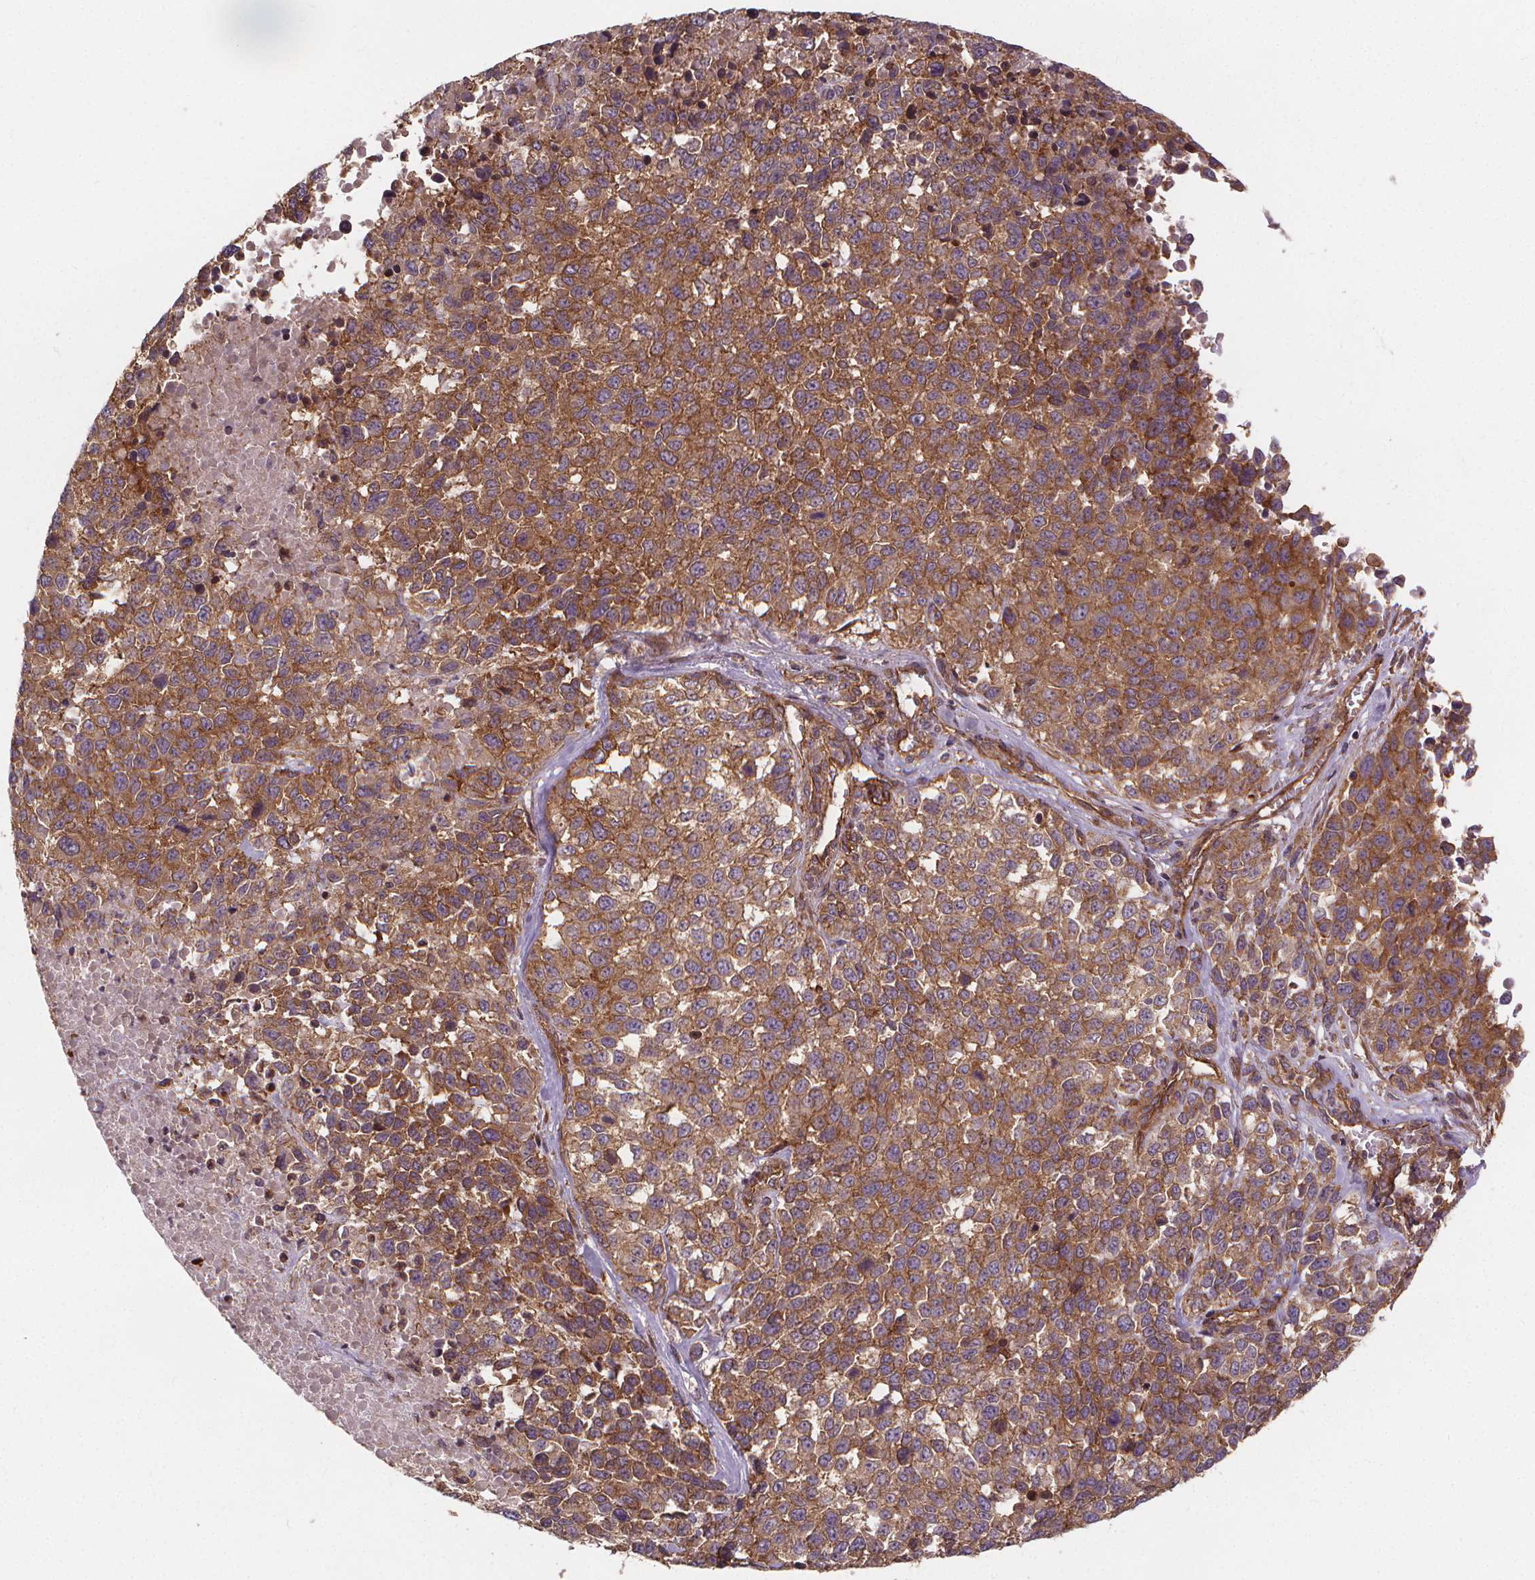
{"staining": {"intensity": "moderate", "quantity": ">75%", "location": "cytoplasmic/membranous"}, "tissue": "melanoma", "cell_type": "Tumor cells", "image_type": "cancer", "snomed": [{"axis": "morphology", "description": "Malignant melanoma, Metastatic site"}, {"axis": "topography", "description": "Skin"}], "caption": "DAB immunohistochemical staining of melanoma displays moderate cytoplasmic/membranous protein staining in approximately >75% of tumor cells.", "gene": "CLINT1", "patient": {"sex": "male", "age": 84}}